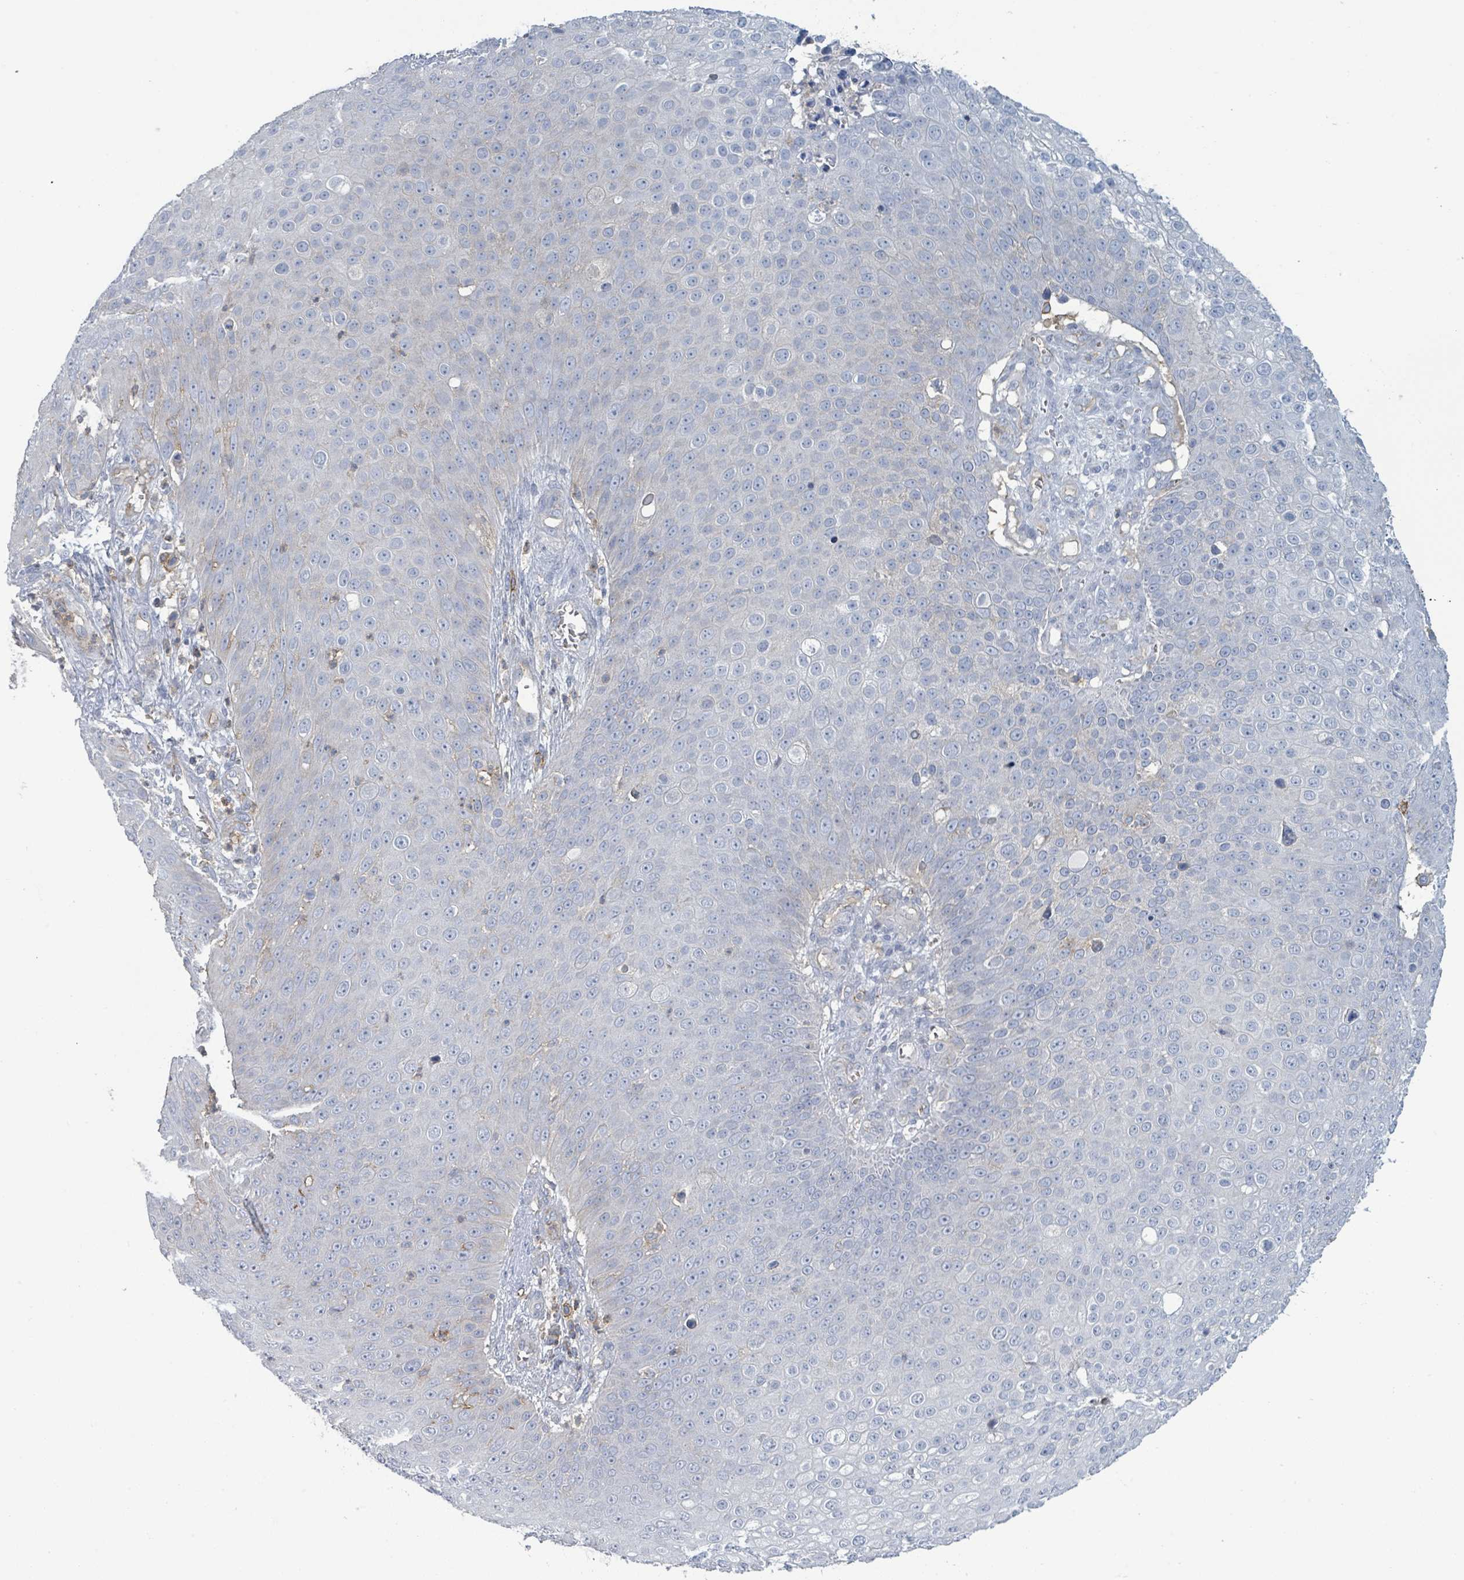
{"staining": {"intensity": "negative", "quantity": "none", "location": "none"}, "tissue": "skin cancer", "cell_type": "Tumor cells", "image_type": "cancer", "snomed": [{"axis": "morphology", "description": "Squamous cell carcinoma, NOS"}, {"axis": "topography", "description": "Skin"}], "caption": "Tumor cells show no significant expression in skin squamous cell carcinoma.", "gene": "TNFRSF14", "patient": {"sex": "male", "age": 71}}